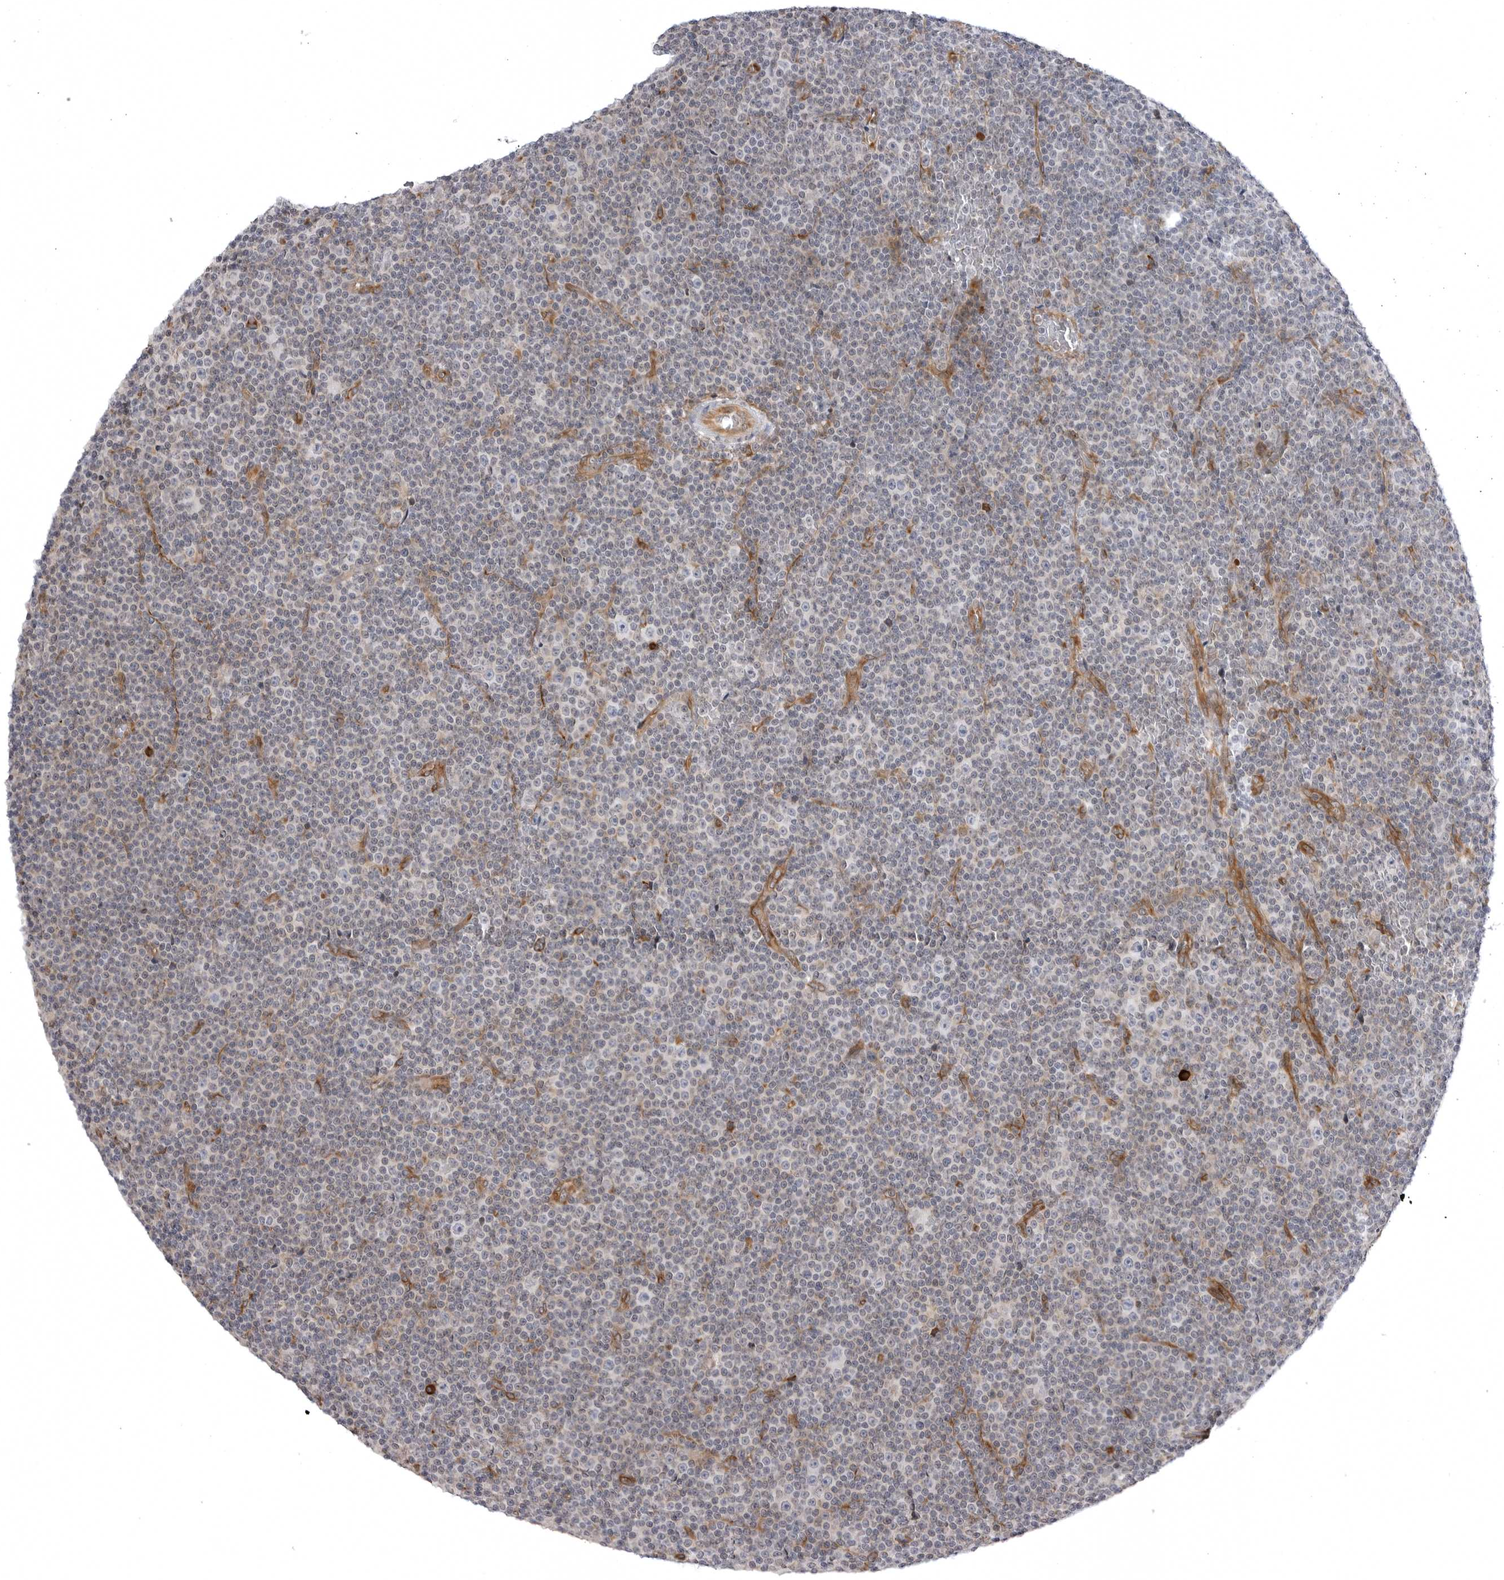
{"staining": {"intensity": "negative", "quantity": "none", "location": "none"}, "tissue": "lymphoma", "cell_type": "Tumor cells", "image_type": "cancer", "snomed": [{"axis": "morphology", "description": "Malignant lymphoma, non-Hodgkin's type, Low grade"}, {"axis": "topography", "description": "Lymph node"}], "caption": "Tumor cells show no significant protein positivity in malignant lymphoma, non-Hodgkin's type (low-grade).", "gene": "ARL5A", "patient": {"sex": "female", "age": 67}}